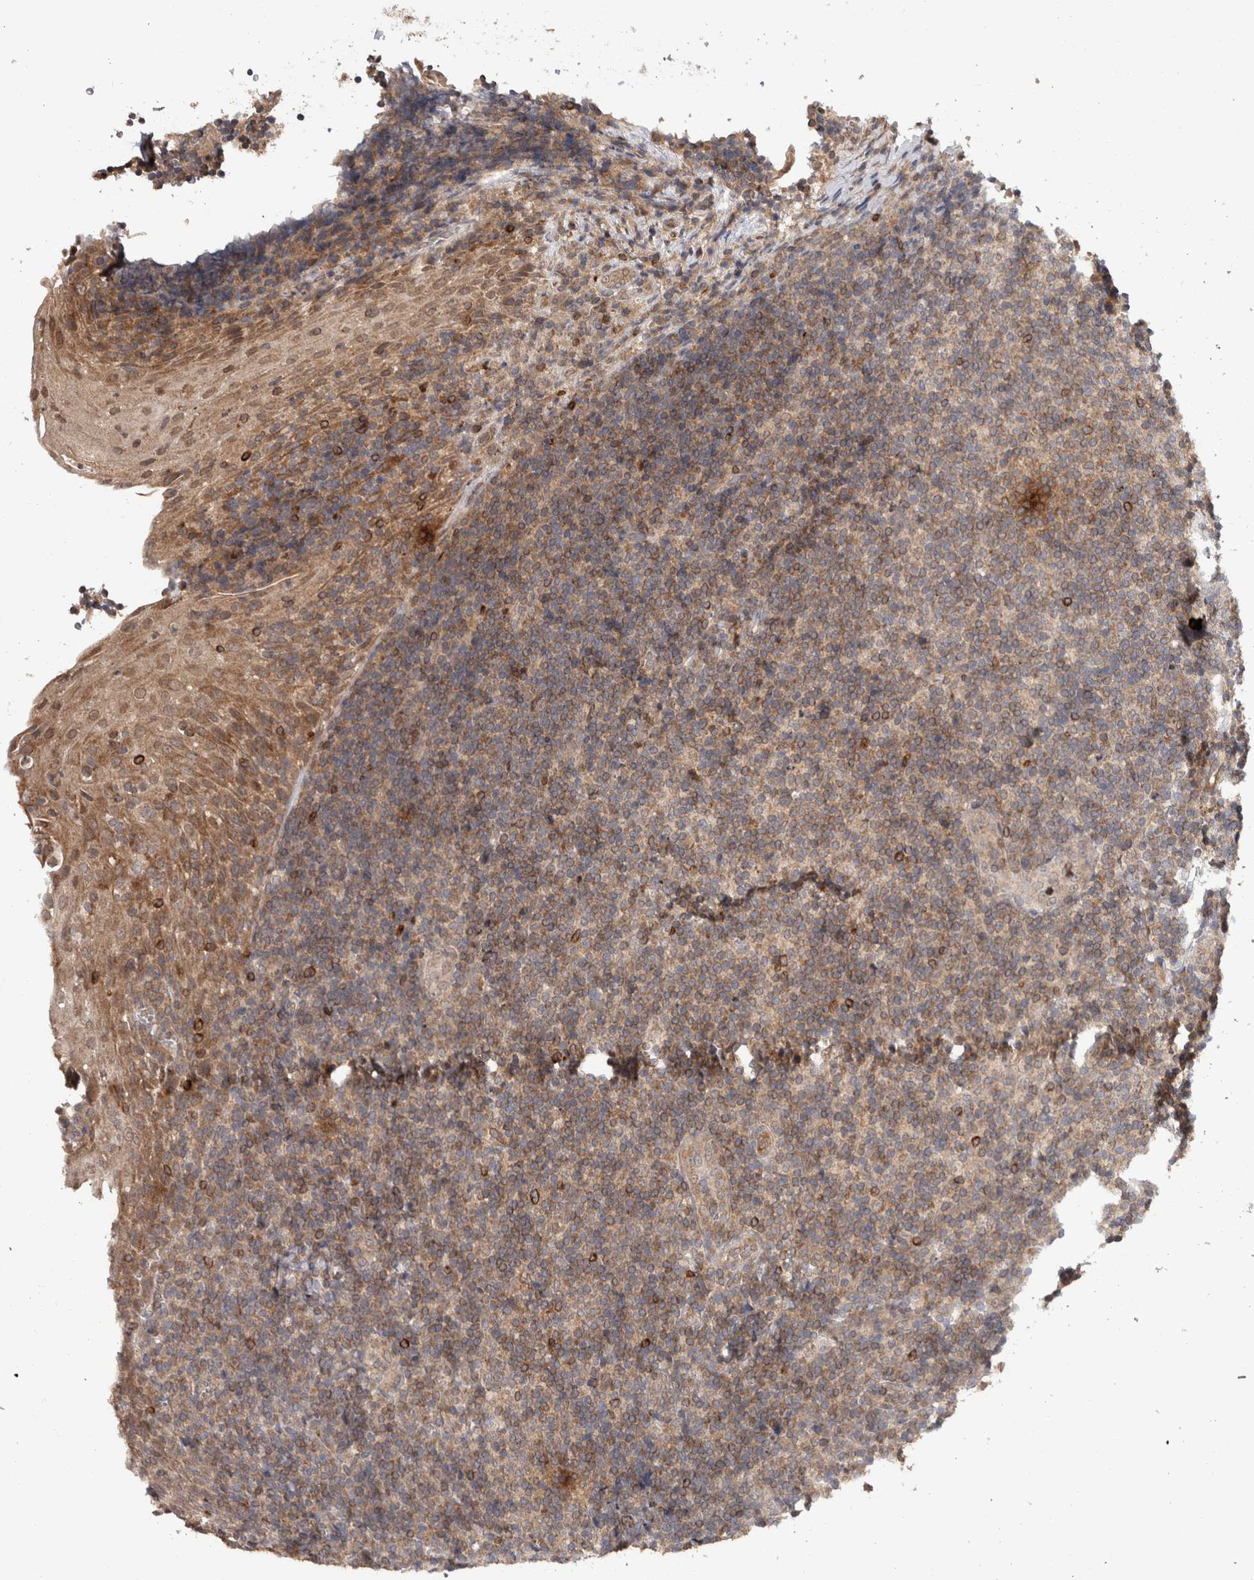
{"staining": {"intensity": "weak", "quantity": ">75%", "location": "cytoplasmic/membranous"}, "tissue": "tonsil", "cell_type": "Germinal center cells", "image_type": "normal", "snomed": [{"axis": "morphology", "description": "Normal tissue, NOS"}, {"axis": "topography", "description": "Tonsil"}], "caption": "Germinal center cells display weak cytoplasmic/membranous positivity in approximately >75% of cells in normal tonsil.", "gene": "HMOX2", "patient": {"sex": "male", "age": 37}}